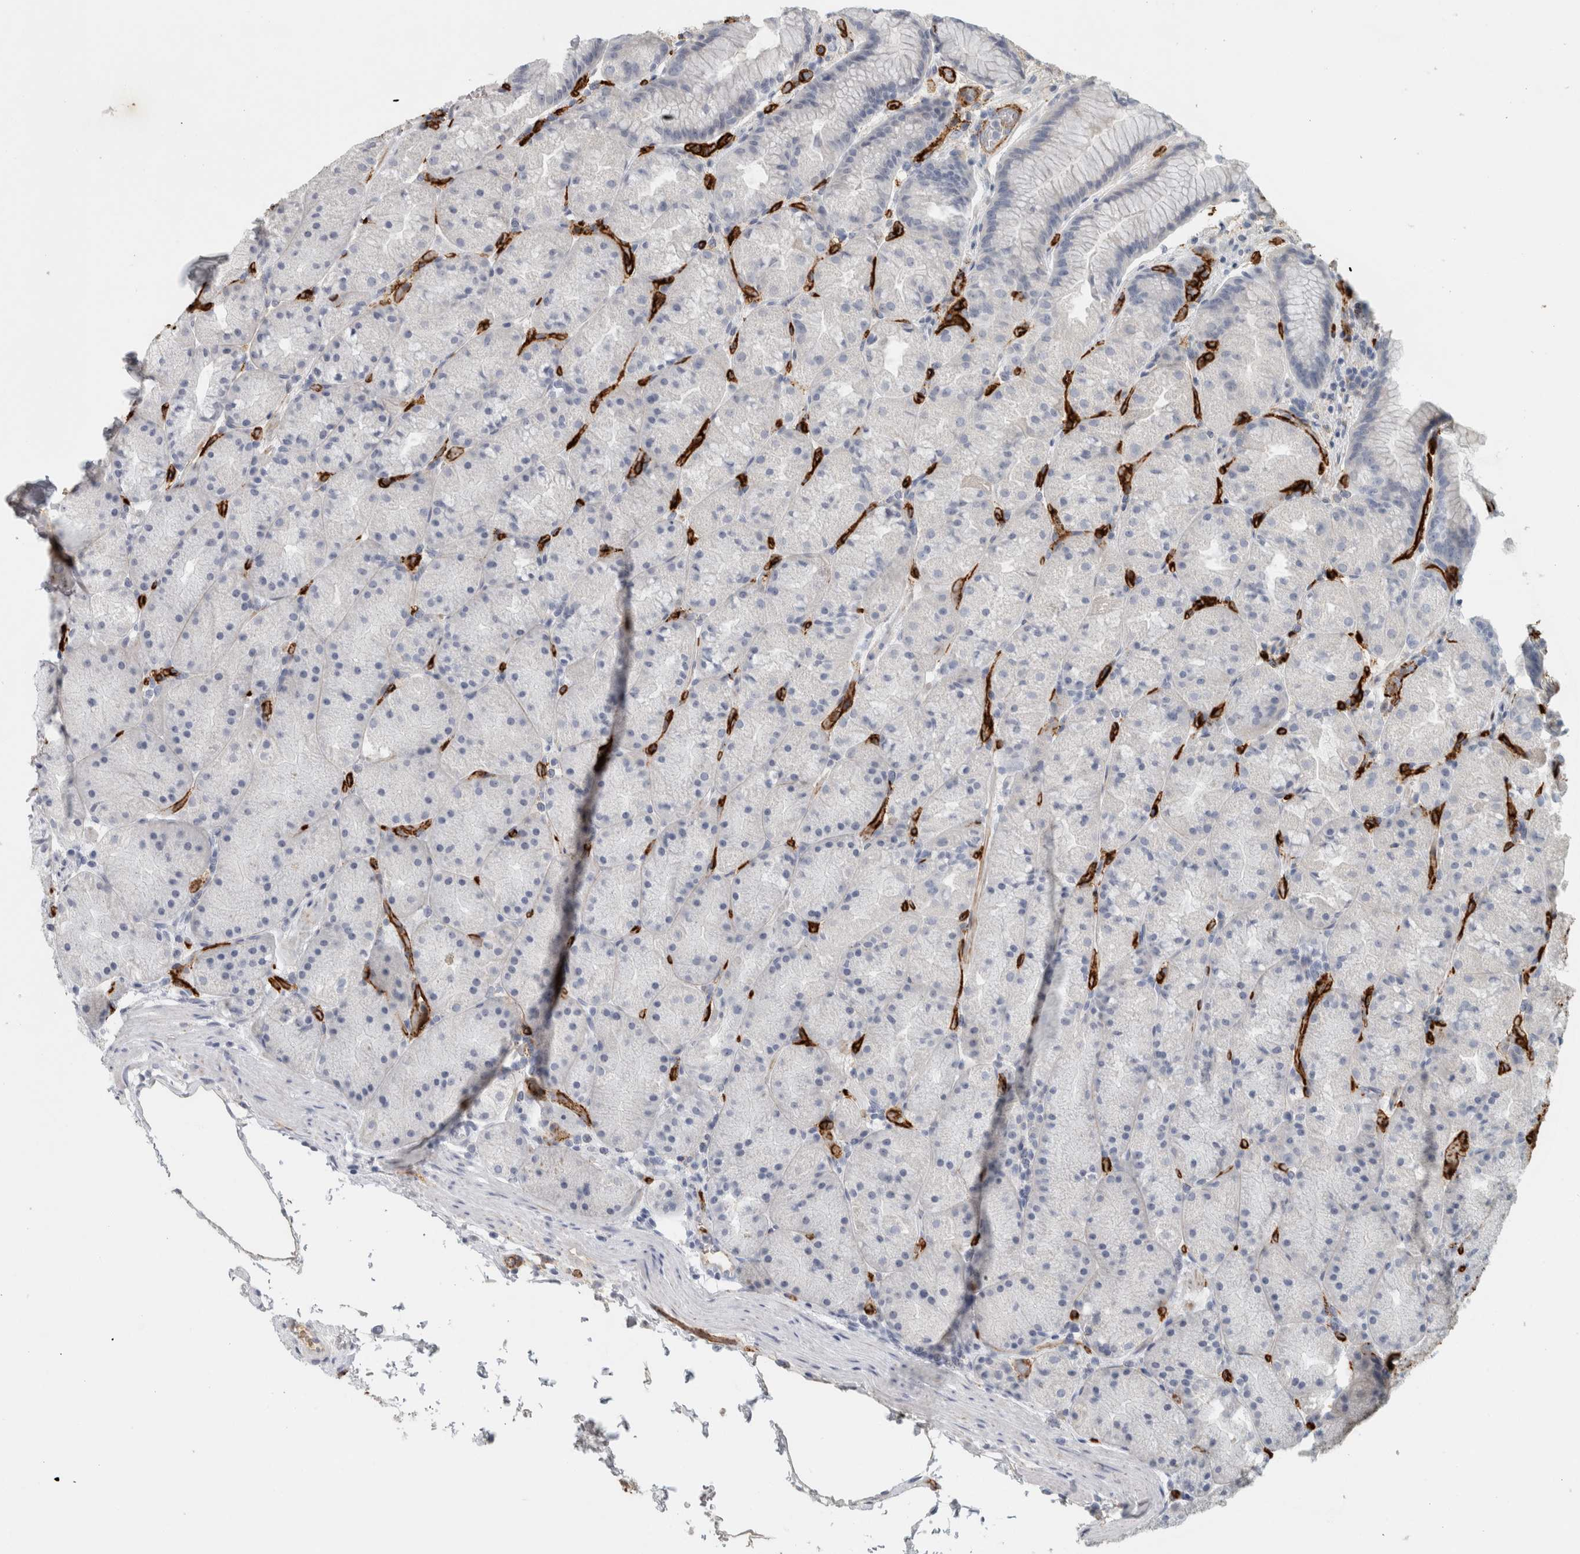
{"staining": {"intensity": "negative", "quantity": "none", "location": "none"}, "tissue": "stomach", "cell_type": "Glandular cells", "image_type": "normal", "snomed": [{"axis": "morphology", "description": "Normal tissue, NOS"}, {"axis": "topography", "description": "Stomach, upper"}, {"axis": "topography", "description": "Stomach"}], "caption": "An immunohistochemistry (IHC) micrograph of unremarkable stomach is shown. There is no staining in glandular cells of stomach.", "gene": "CD36", "patient": {"sex": "male", "age": 48}}